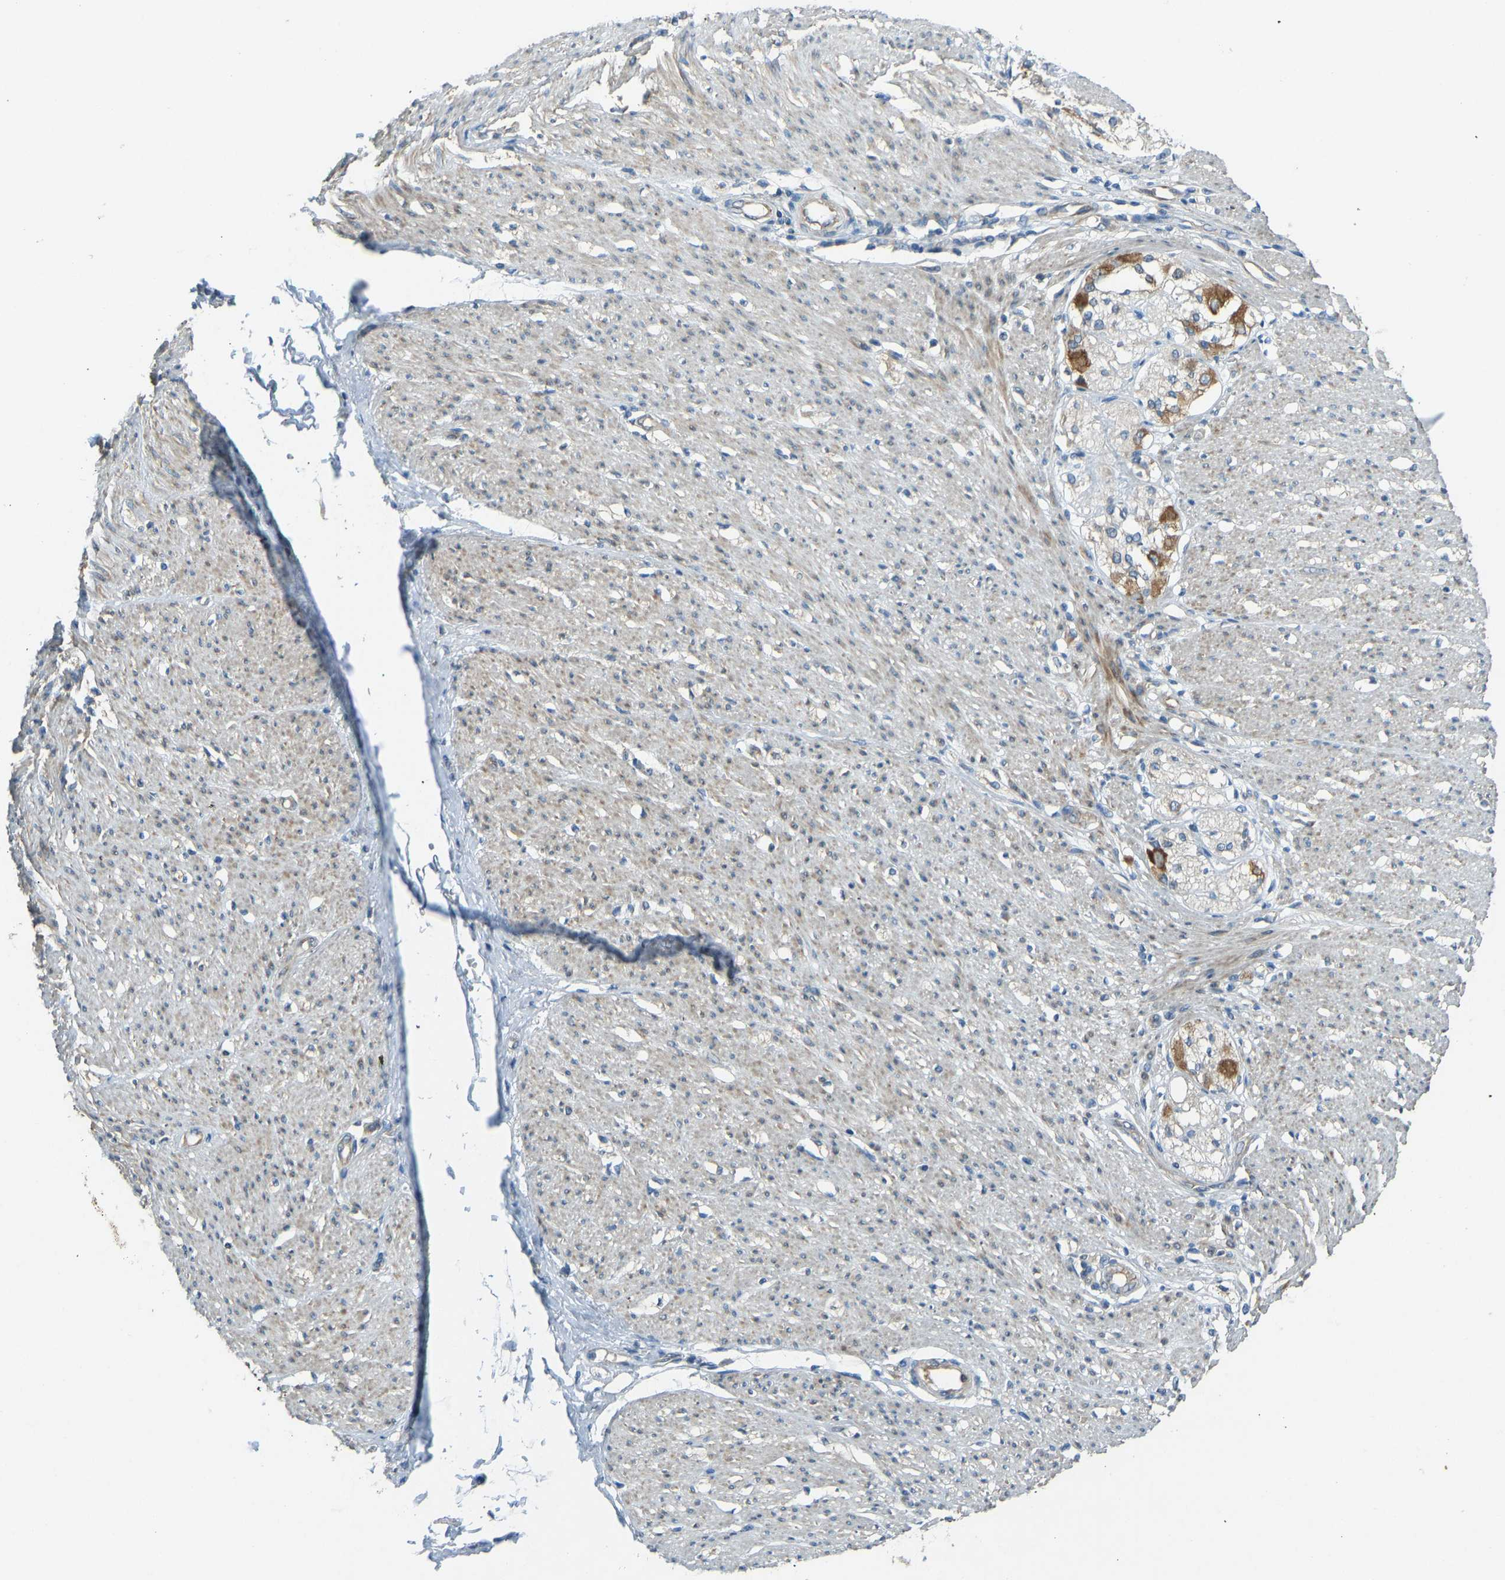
{"staining": {"intensity": "negative", "quantity": "none", "location": "none"}, "tissue": "adipose tissue", "cell_type": "Adipocytes", "image_type": "normal", "snomed": [{"axis": "morphology", "description": "Normal tissue, NOS"}, {"axis": "morphology", "description": "Adenocarcinoma, NOS"}, {"axis": "topography", "description": "Colon"}, {"axis": "topography", "description": "Peripheral nerve tissue"}], "caption": "IHC of normal adipose tissue demonstrates no positivity in adipocytes.", "gene": "STAU2", "patient": {"sex": "male", "age": 14}}